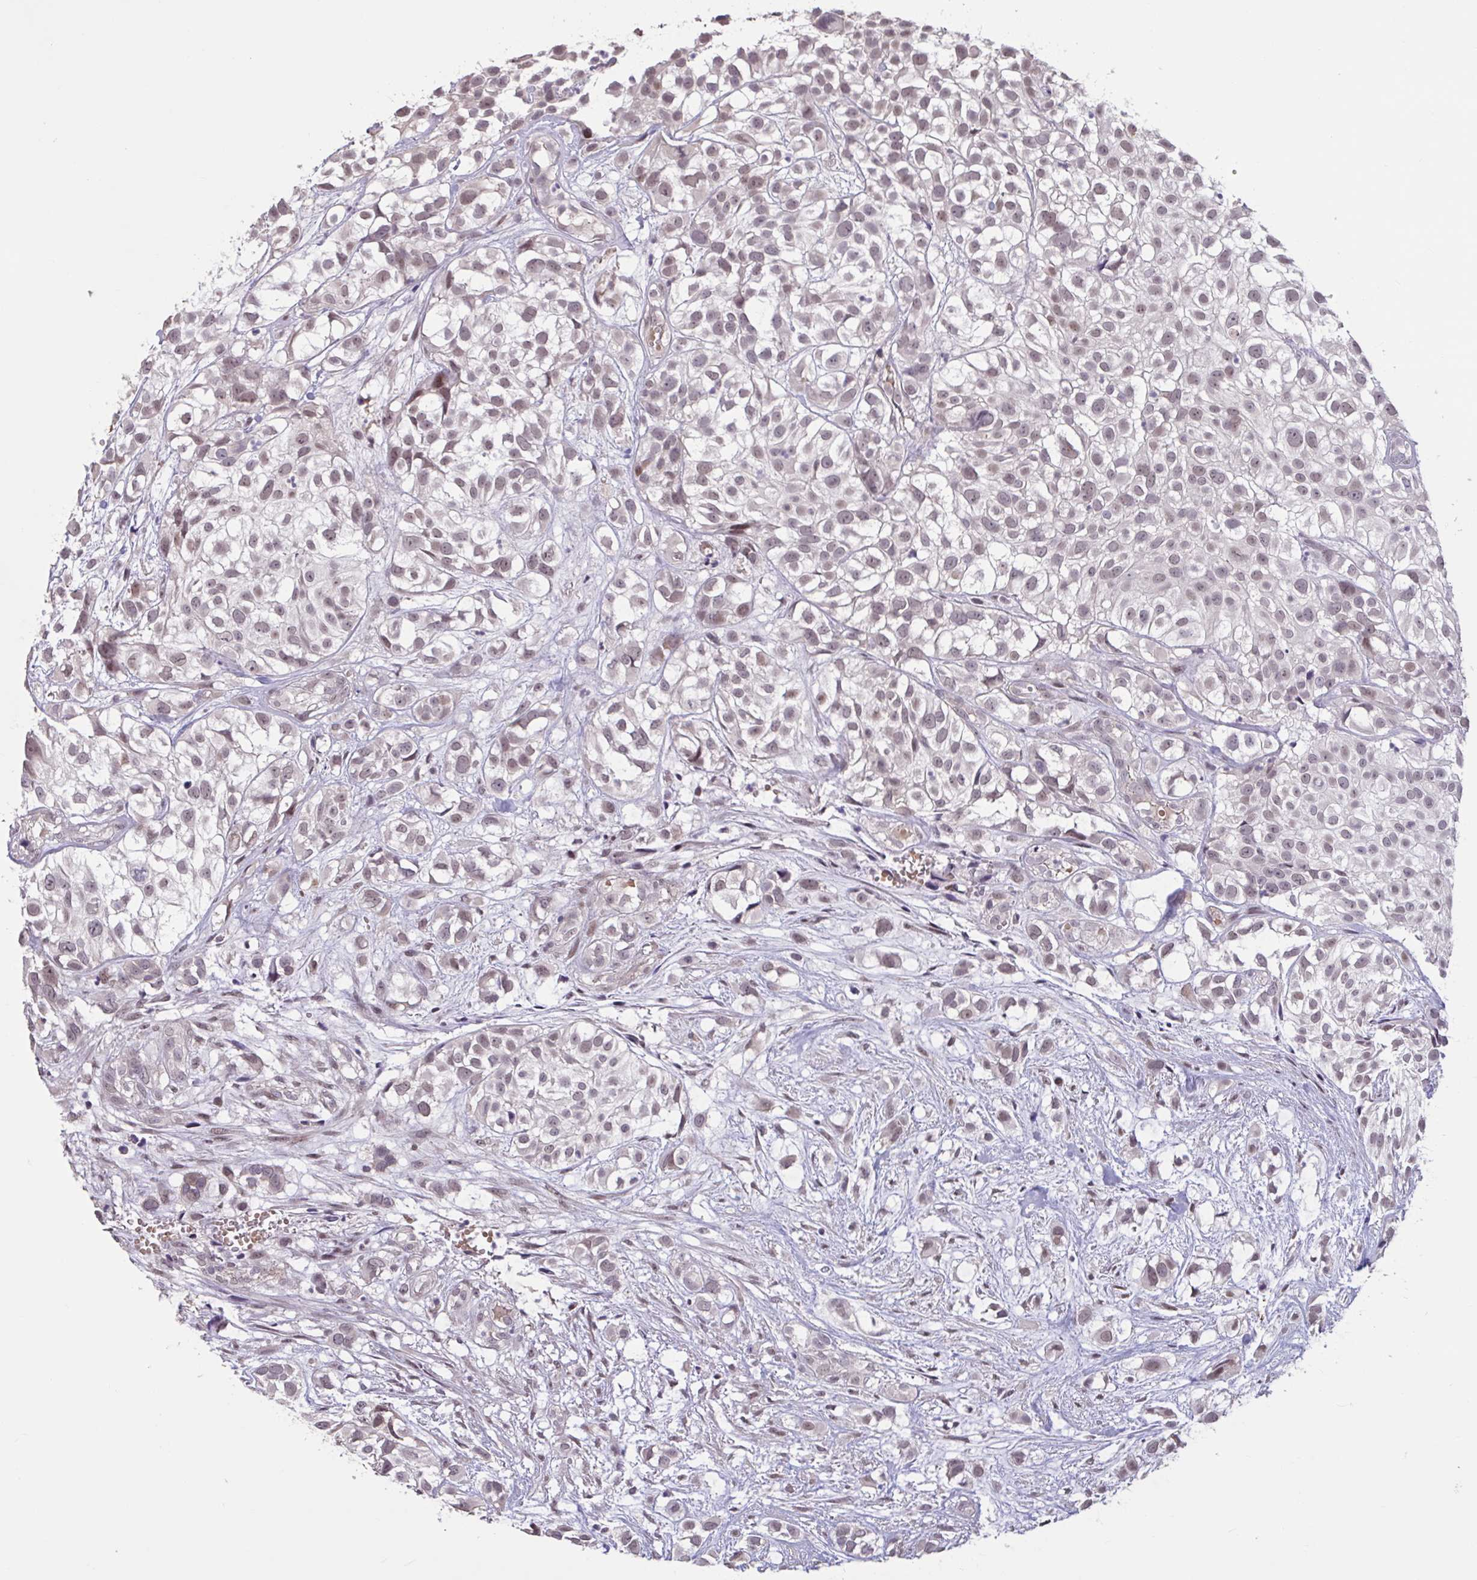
{"staining": {"intensity": "weak", "quantity": ">75%", "location": "nuclear"}, "tissue": "urothelial cancer", "cell_type": "Tumor cells", "image_type": "cancer", "snomed": [{"axis": "morphology", "description": "Urothelial carcinoma, High grade"}, {"axis": "topography", "description": "Urinary bladder"}], "caption": "Immunohistochemical staining of human high-grade urothelial carcinoma exhibits weak nuclear protein staining in approximately >75% of tumor cells.", "gene": "ZNF414", "patient": {"sex": "male", "age": 56}}